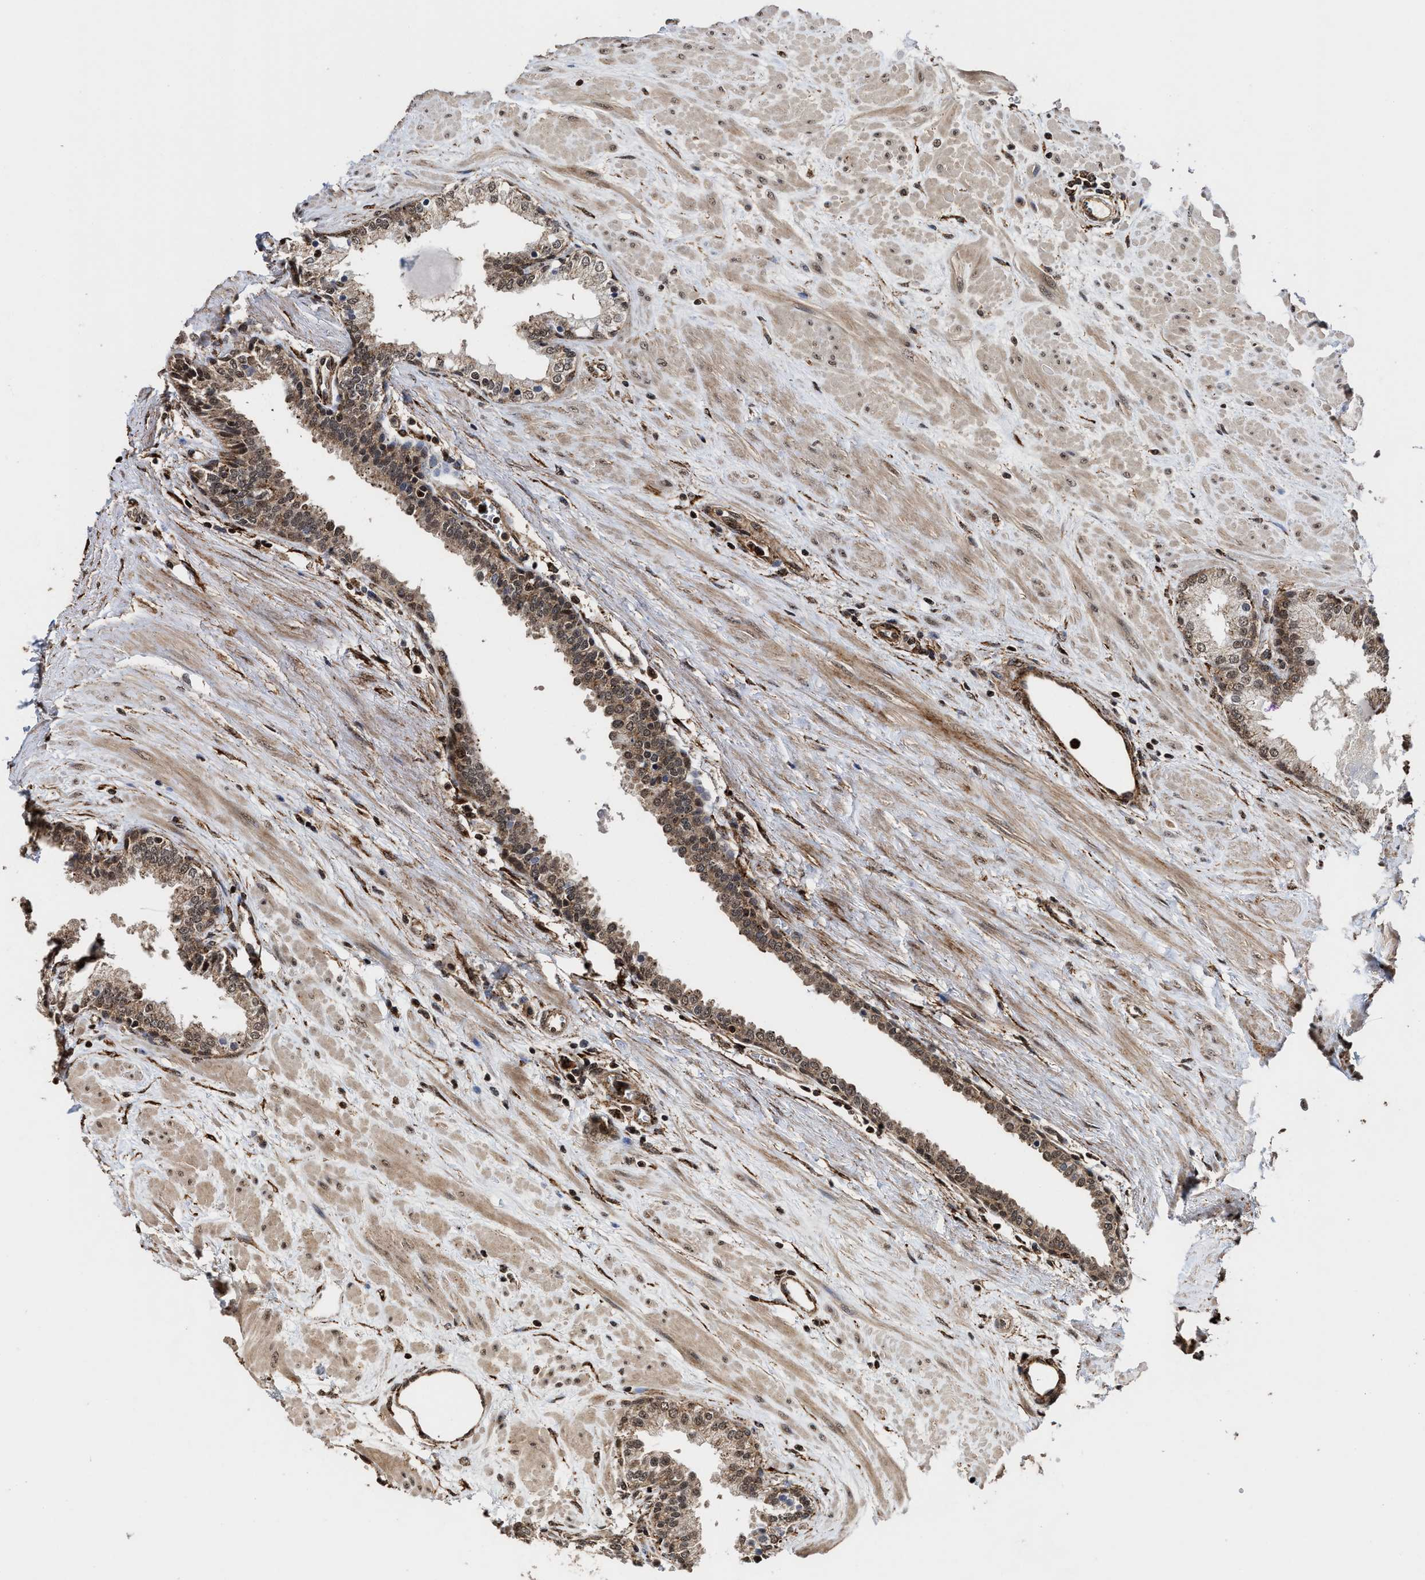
{"staining": {"intensity": "moderate", "quantity": ">75%", "location": "cytoplasmic/membranous,nuclear"}, "tissue": "prostate", "cell_type": "Glandular cells", "image_type": "normal", "snomed": [{"axis": "morphology", "description": "Normal tissue, NOS"}, {"axis": "topography", "description": "Prostate"}], "caption": "A brown stain shows moderate cytoplasmic/membranous,nuclear expression of a protein in glandular cells of normal human prostate.", "gene": "SEPTIN2", "patient": {"sex": "male", "age": 51}}